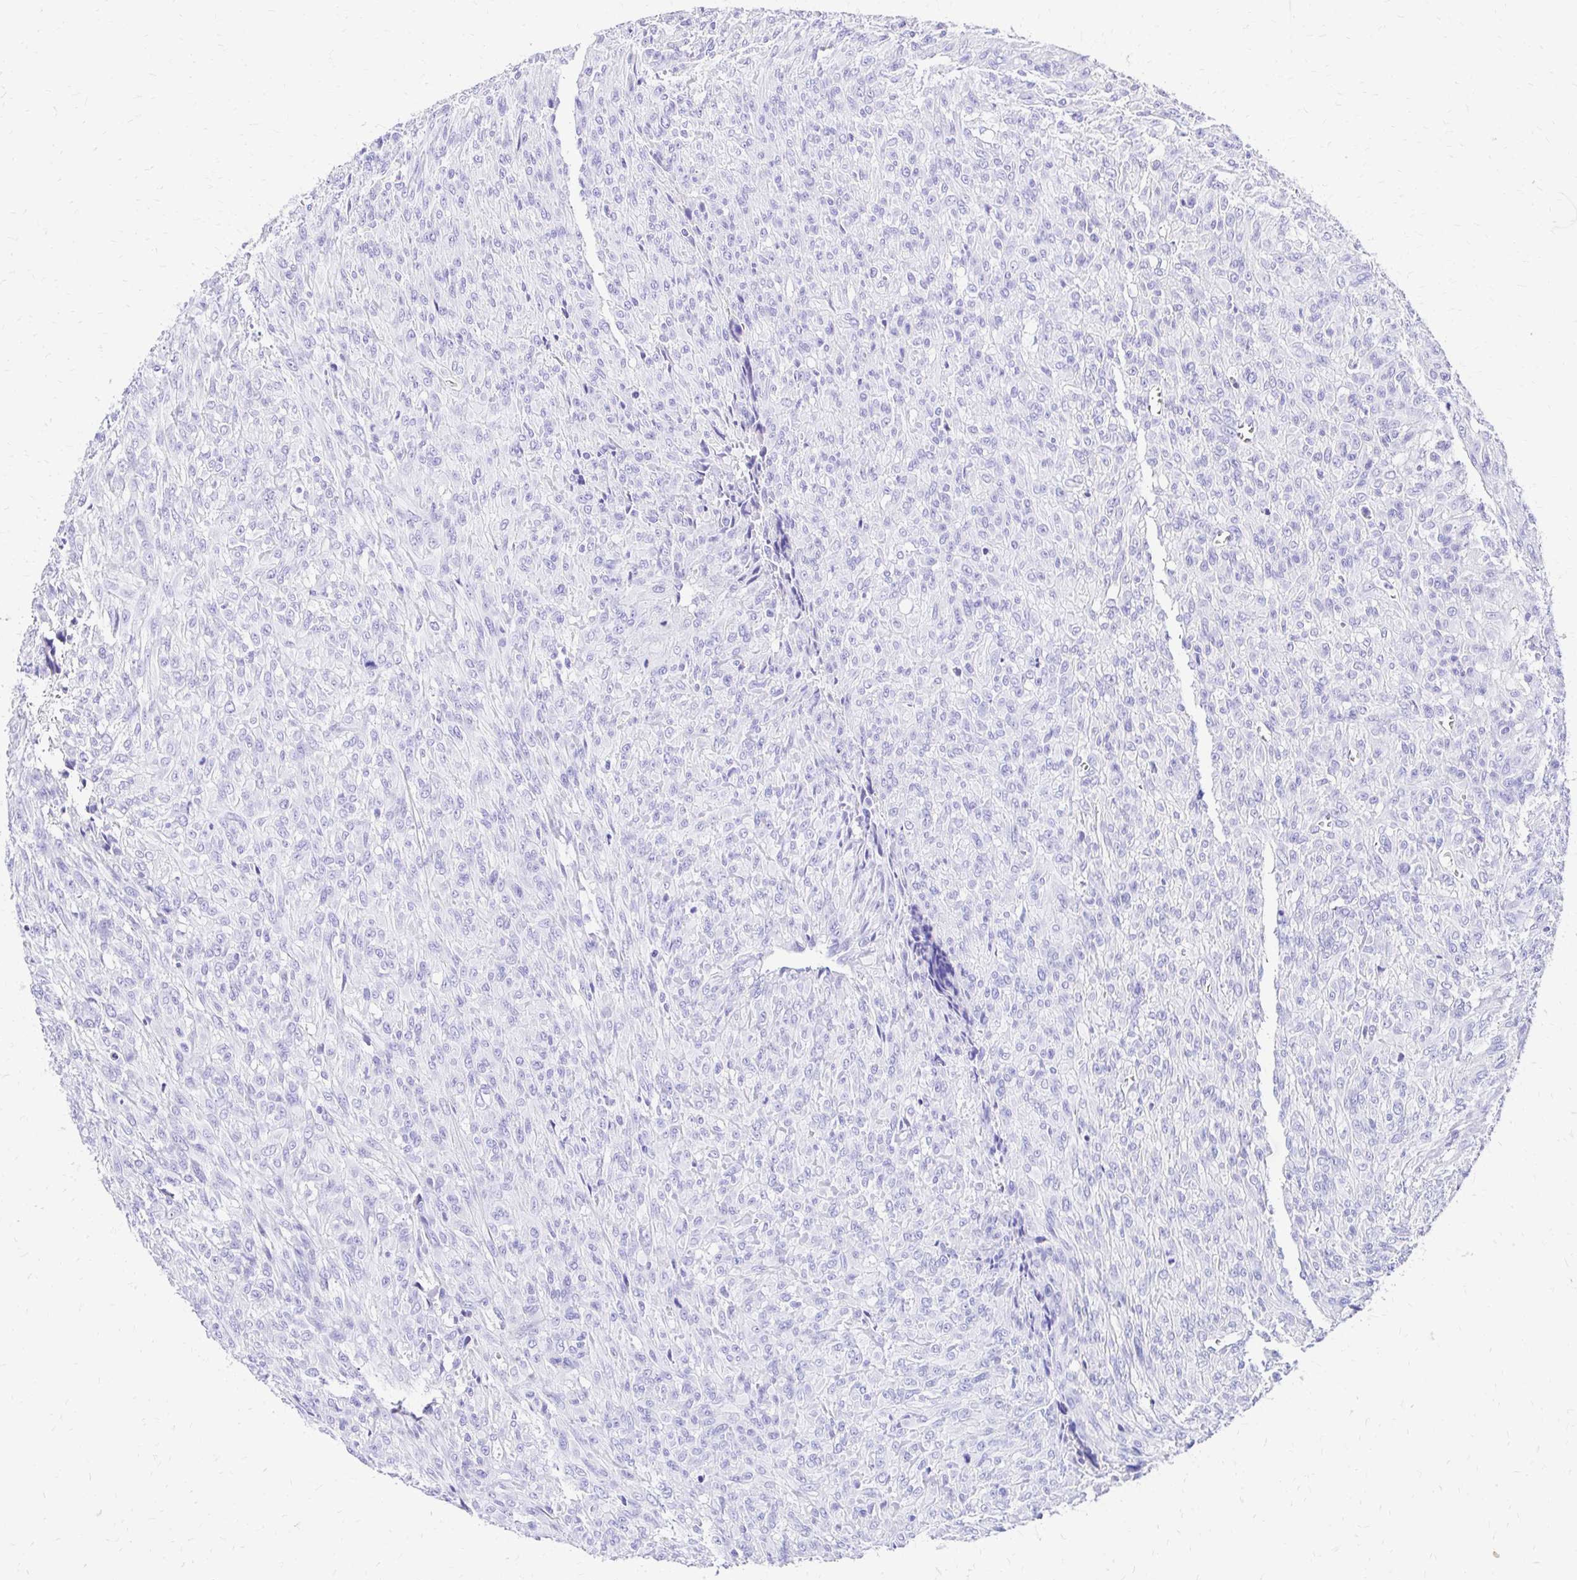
{"staining": {"intensity": "negative", "quantity": "none", "location": "none"}, "tissue": "renal cancer", "cell_type": "Tumor cells", "image_type": "cancer", "snomed": [{"axis": "morphology", "description": "Adenocarcinoma, NOS"}, {"axis": "topography", "description": "Kidney"}], "caption": "Protein analysis of renal adenocarcinoma shows no significant staining in tumor cells.", "gene": "S100G", "patient": {"sex": "male", "age": 58}}